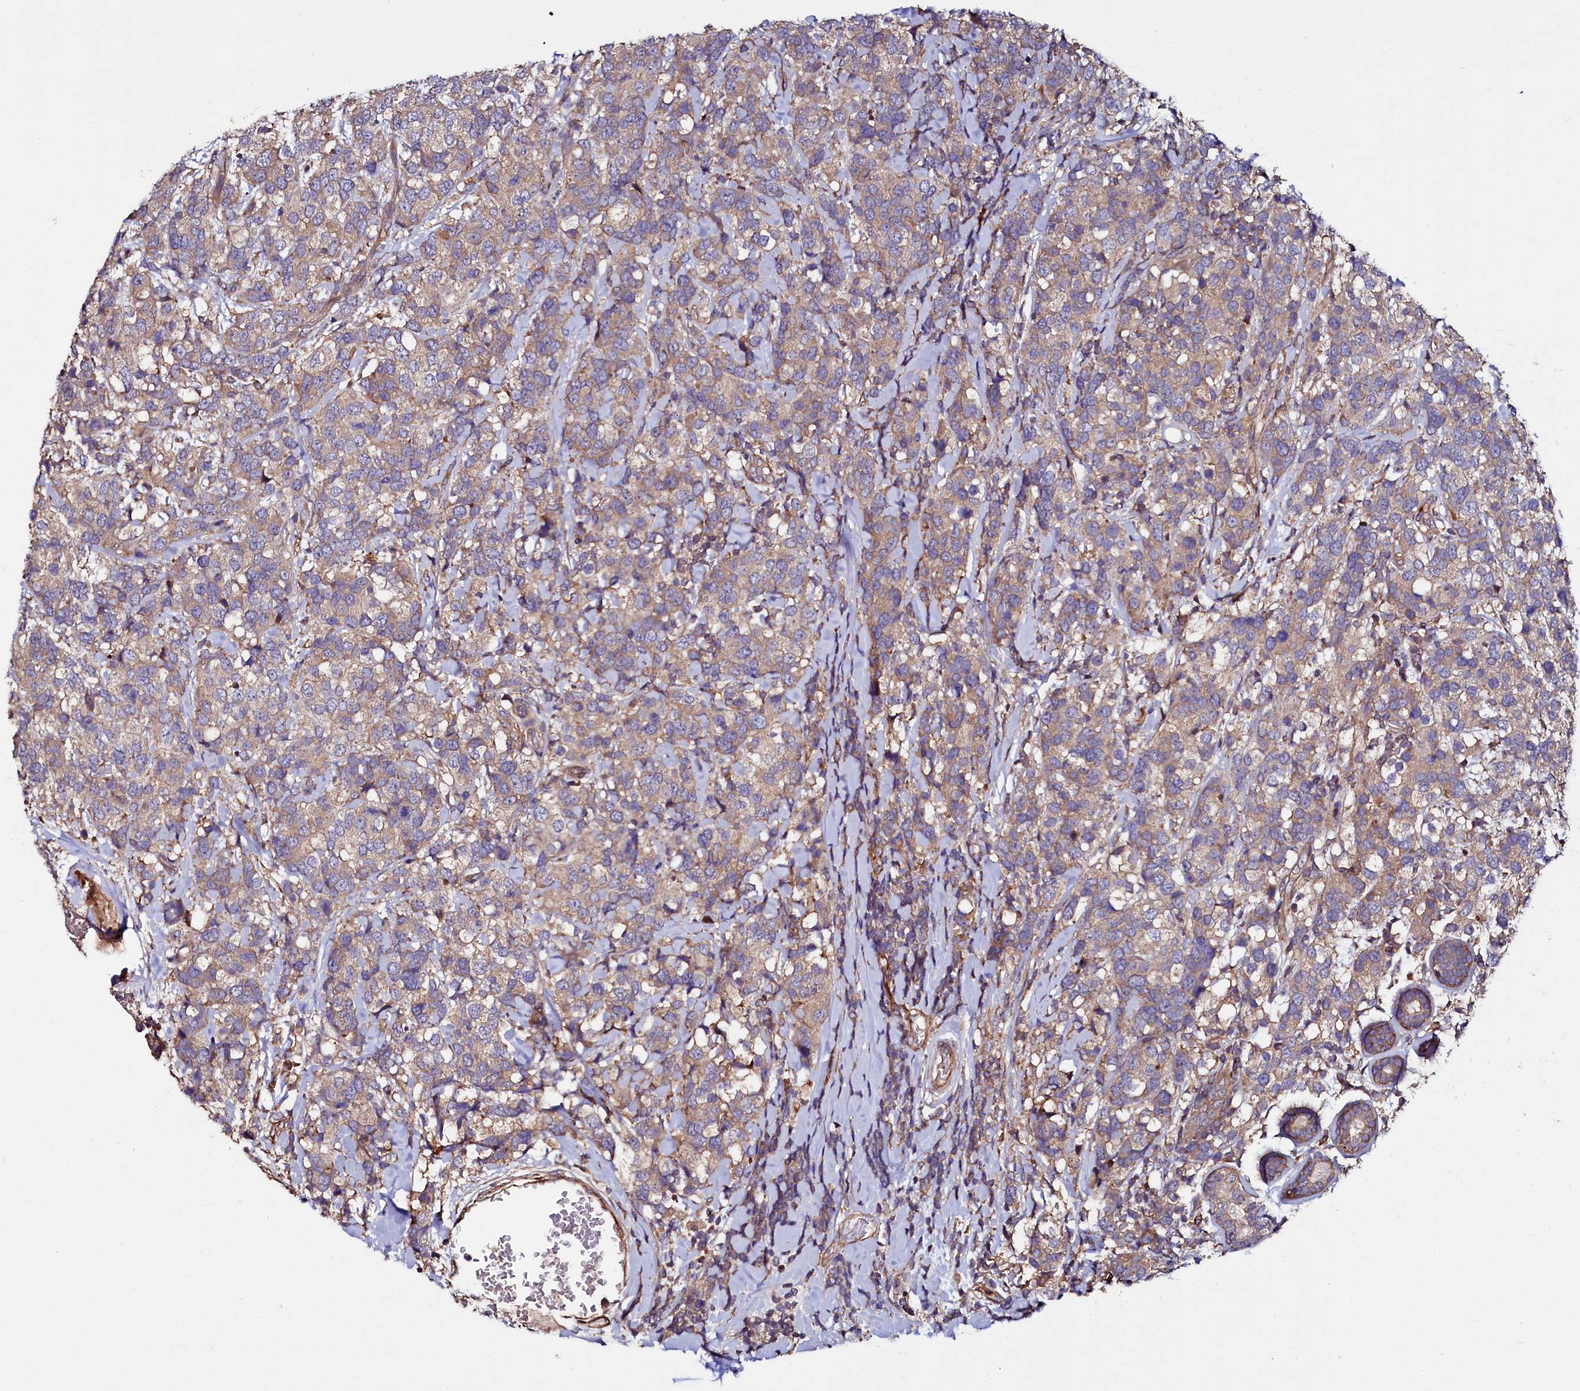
{"staining": {"intensity": "moderate", "quantity": "25%-75%", "location": "cytoplasmic/membranous"}, "tissue": "breast cancer", "cell_type": "Tumor cells", "image_type": "cancer", "snomed": [{"axis": "morphology", "description": "Lobular carcinoma"}, {"axis": "topography", "description": "Breast"}], "caption": "Moderate cytoplasmic/membranous protein positivity is appreciated in approximately 25%-75% of tumor cells in breast cancer (lobular carcinoma). (Brightfield microscopy of DAB IHC at high magnification).", "gene": "USPL1", "patient": {"sex": "female", "age": 59}}